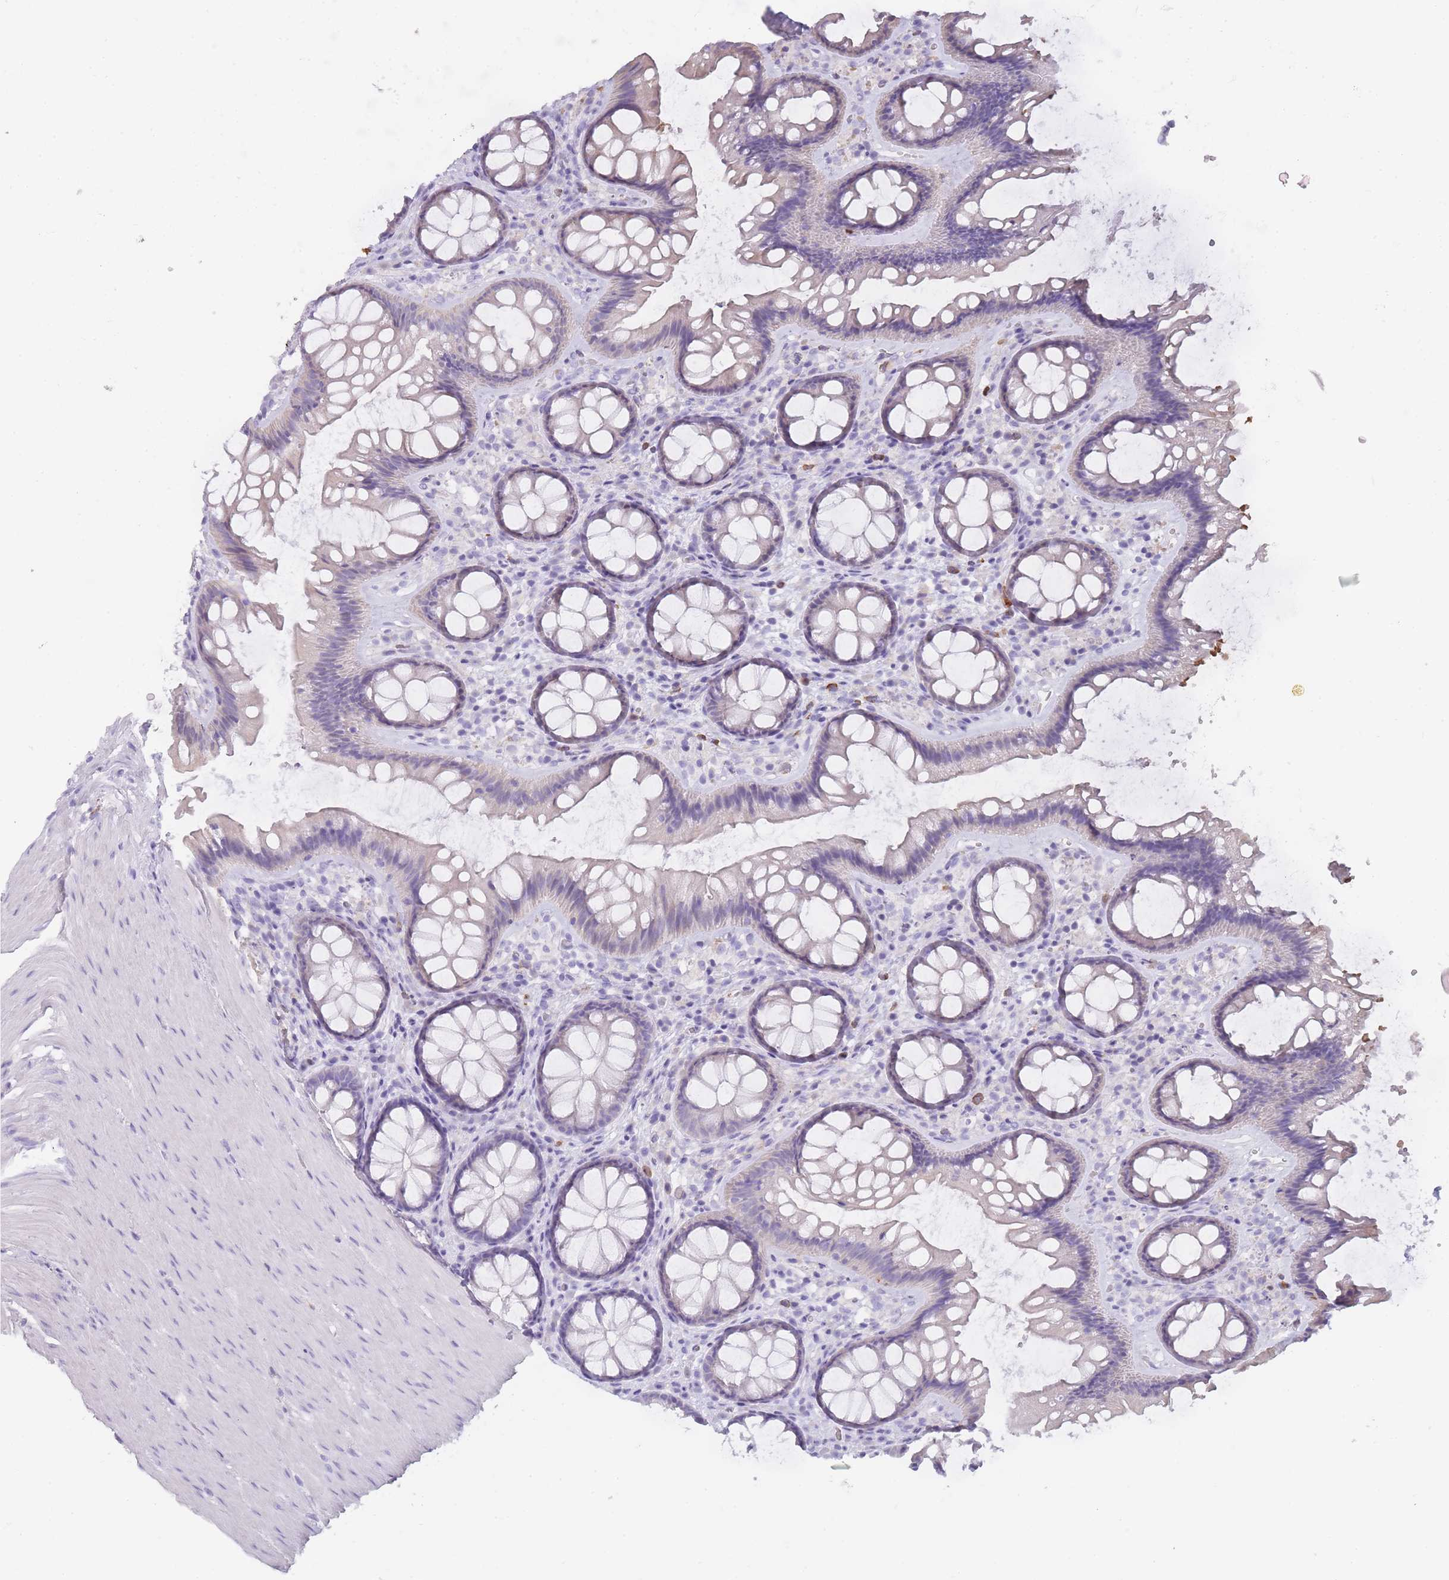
{"staining": {"intensity": "negative", "quantity": "none", "location": "none"}, "tissue": "colon", "cell_type": "Endothelial cells", "image_type": "normal", "snomed": [{"axis": "morphology", "description": "Normal tissue, NOS"}, {"axis": "topography", "description": "Colon"}], "caption": "IHC of benign colon exhibits no staining in endothelial cells. (DAB immunohistochemistry (IHC) with hematoxylin counter stain).", "gene": "CR1L", "patient": {"sex": "male", "age": 46}}